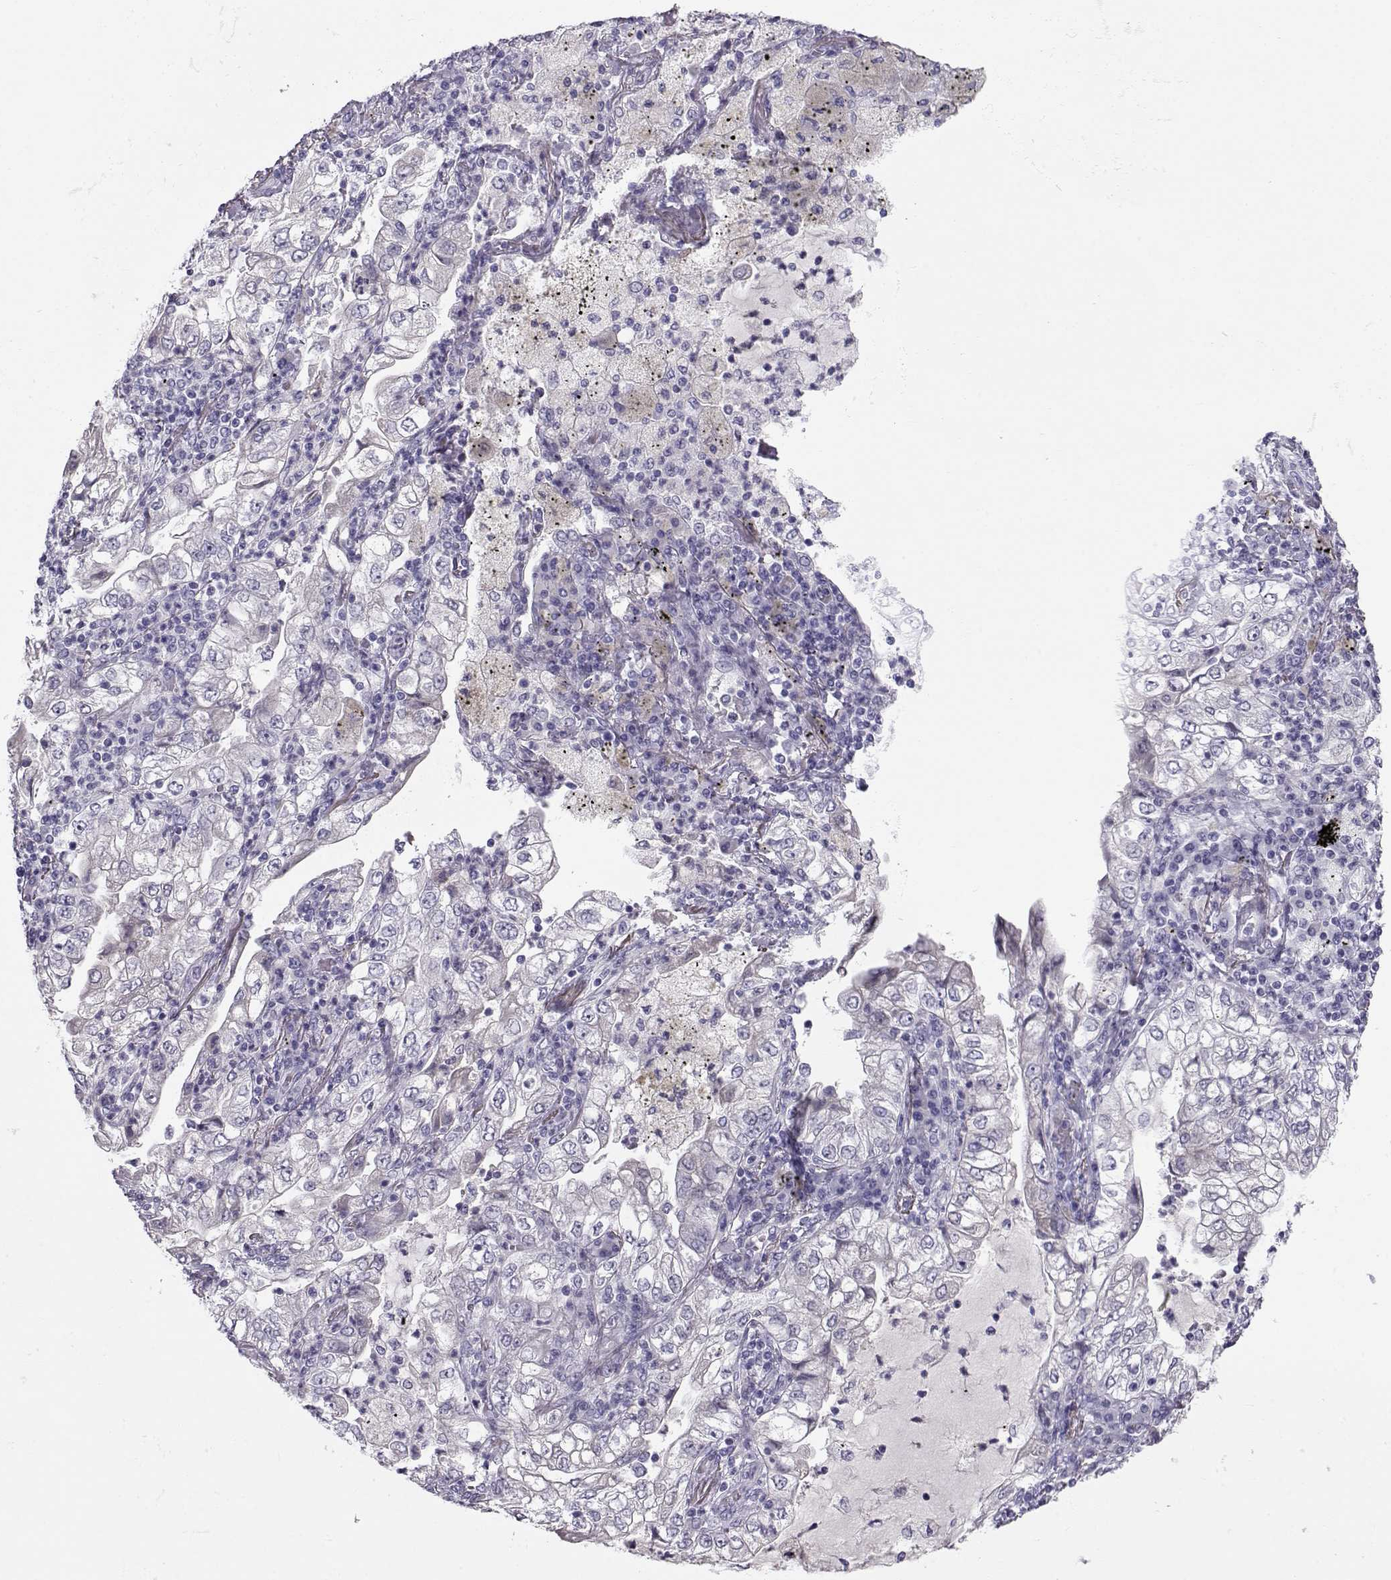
{"staining": {"intensity": "negative", "quantity": "none", "location": "none"}, "tissue": "lung cancer", "cell_type": "Tumor cells", "image_type": "cancer", "snomed": [{"axis": "morphology", "description": "Adenocarcinoma, NOS"}, {"axis": "topography", "description": "Lung"}], "caption": "IHC histopathology image of neoplastic tissue: human lung cancer (adenocarcinoma) stained with DAB (3,3'-diaminobenzidine) displays no significant protein expression in tumor cells. (DAB immunohistochemistry with hematoxylin counter stain).", "gene": "GPR26", "patient": {"sex": "female", "age": 73}}